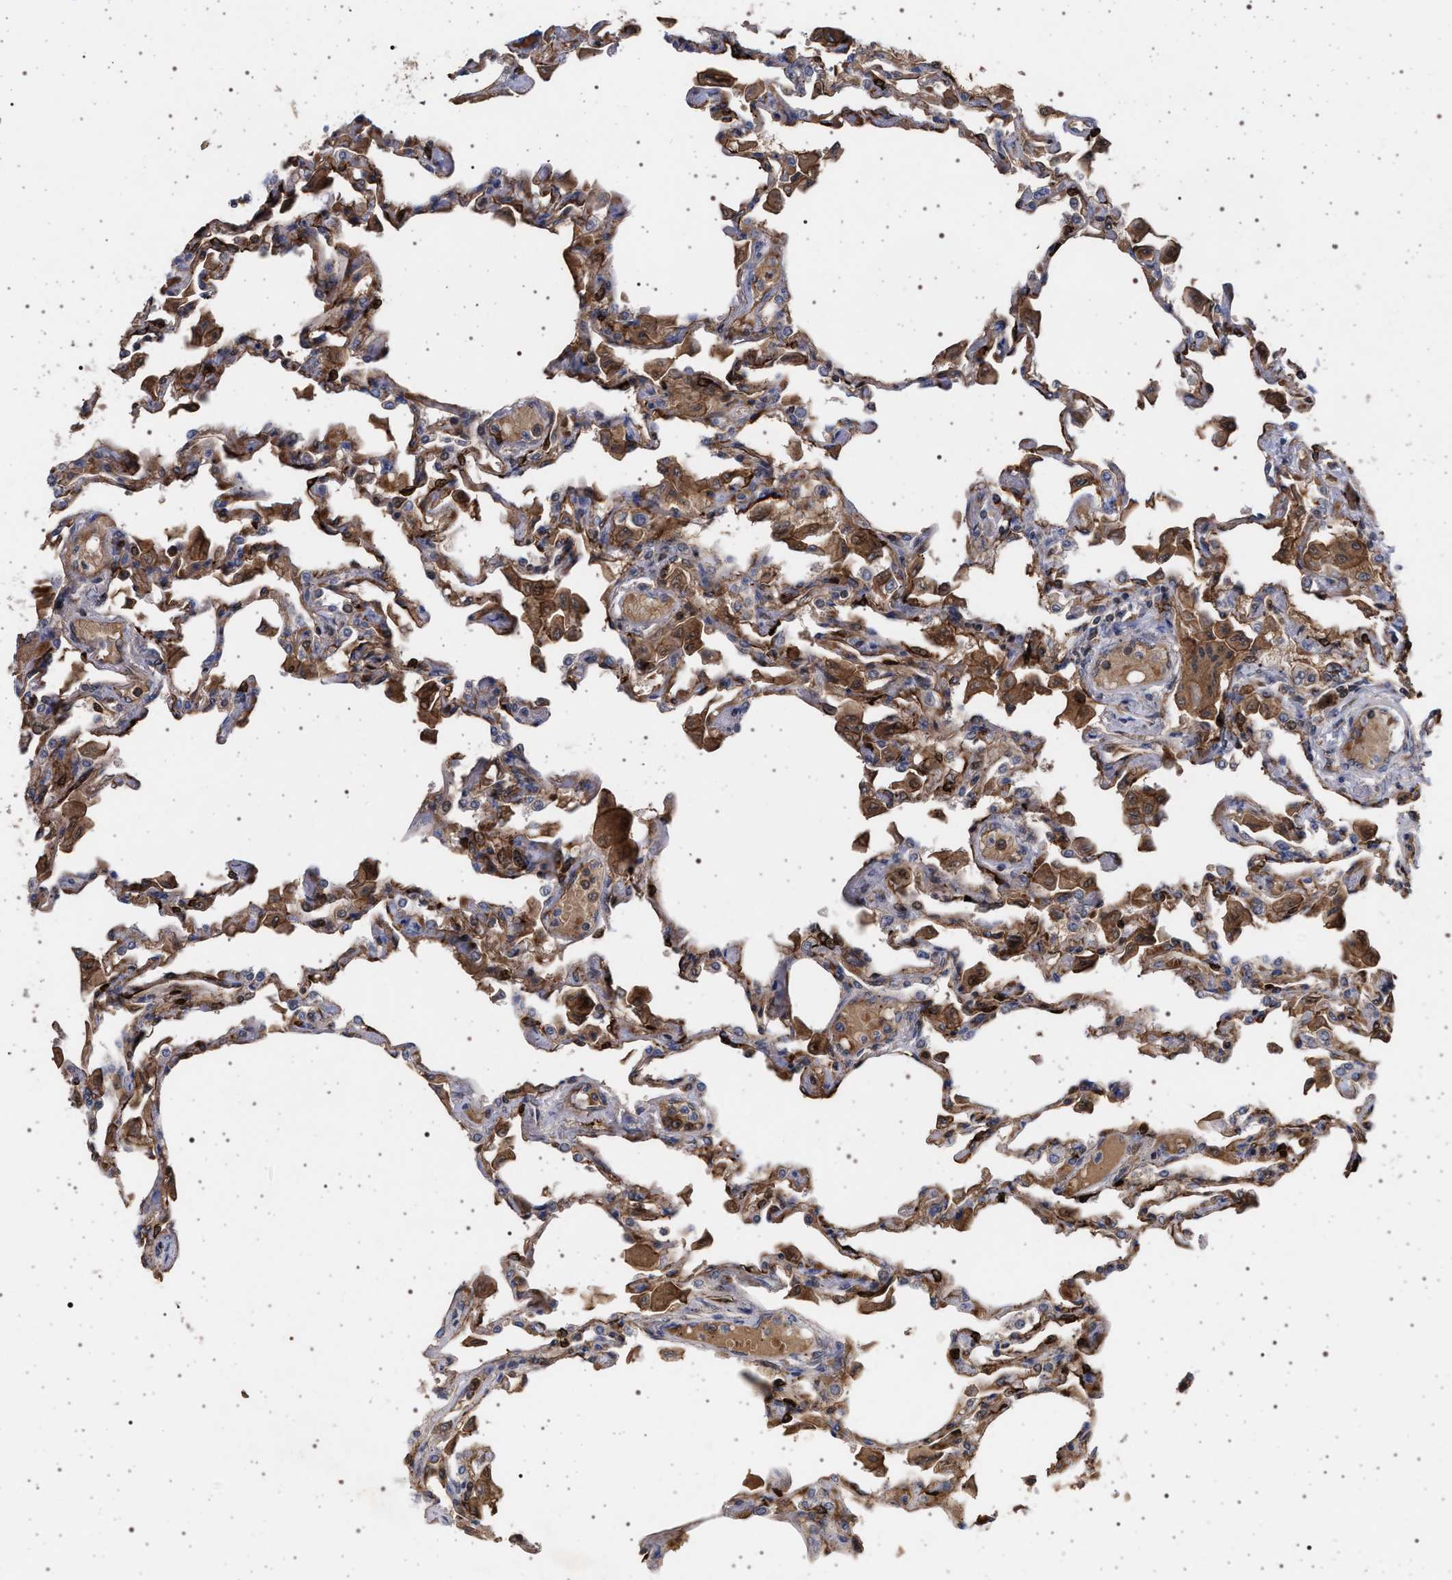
{"staining": {"intensity": "moderate", "quantity": "25%-75%", "location": "cytoplasmic/membranous"}, "tissue": "lung", "cell_type": "Alveolar cells", "image_type": "normal", "snomed": [{"axis": "morphology", "description": "Normal tissue, NOS"}, {"axis": "topography", "description": "Bronchus"}, {"axis": "topography", "description": "Lung"}], "caption": "A brown stain labels moderate cytoplasmic/membranous positivity of a protein in alveolar cells of normal human lung. (brown staining indicates protein expression, while blue staining denotes nuclei).", "gene": "RBM48", "patient": {"sex": "female", "age": 49}}